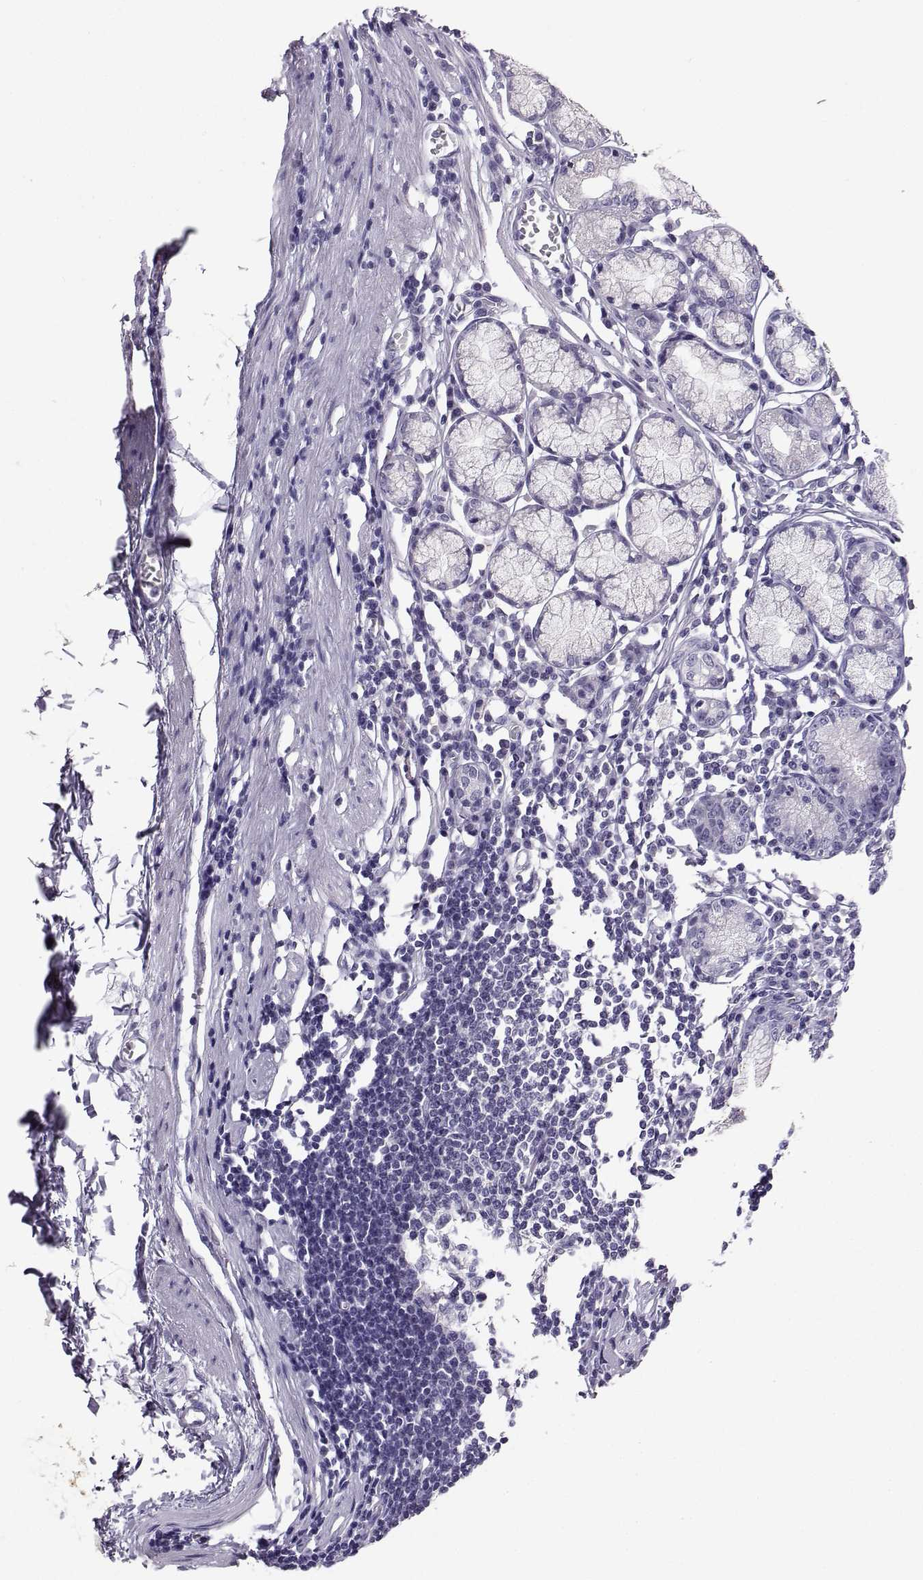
{"staining": {"intensity": "negative", "quantity": "none", "location": "none"}, "tissue": "stomach", "cell_type": "Glandular cells", "image_type": "normal", "snomed": [{"axis": "morphology", "description": "Normal tissue, NOS"}, {"axis": "topography", "description": "Stomach"}], "caption": "This image is of normal stomach stained with IHC to label a protein in brown with the nuclei are counter-stained blue. There is no expression in glandular cells. (Stains: DAB (3,3'-diaminobenzidine) immunohistochemistry with hematoxylin counter stain, Microscopy: brightfield microscopy at high magnification).", "gene": "TBR1", "patient": {"sex": "male", "age": 55}}